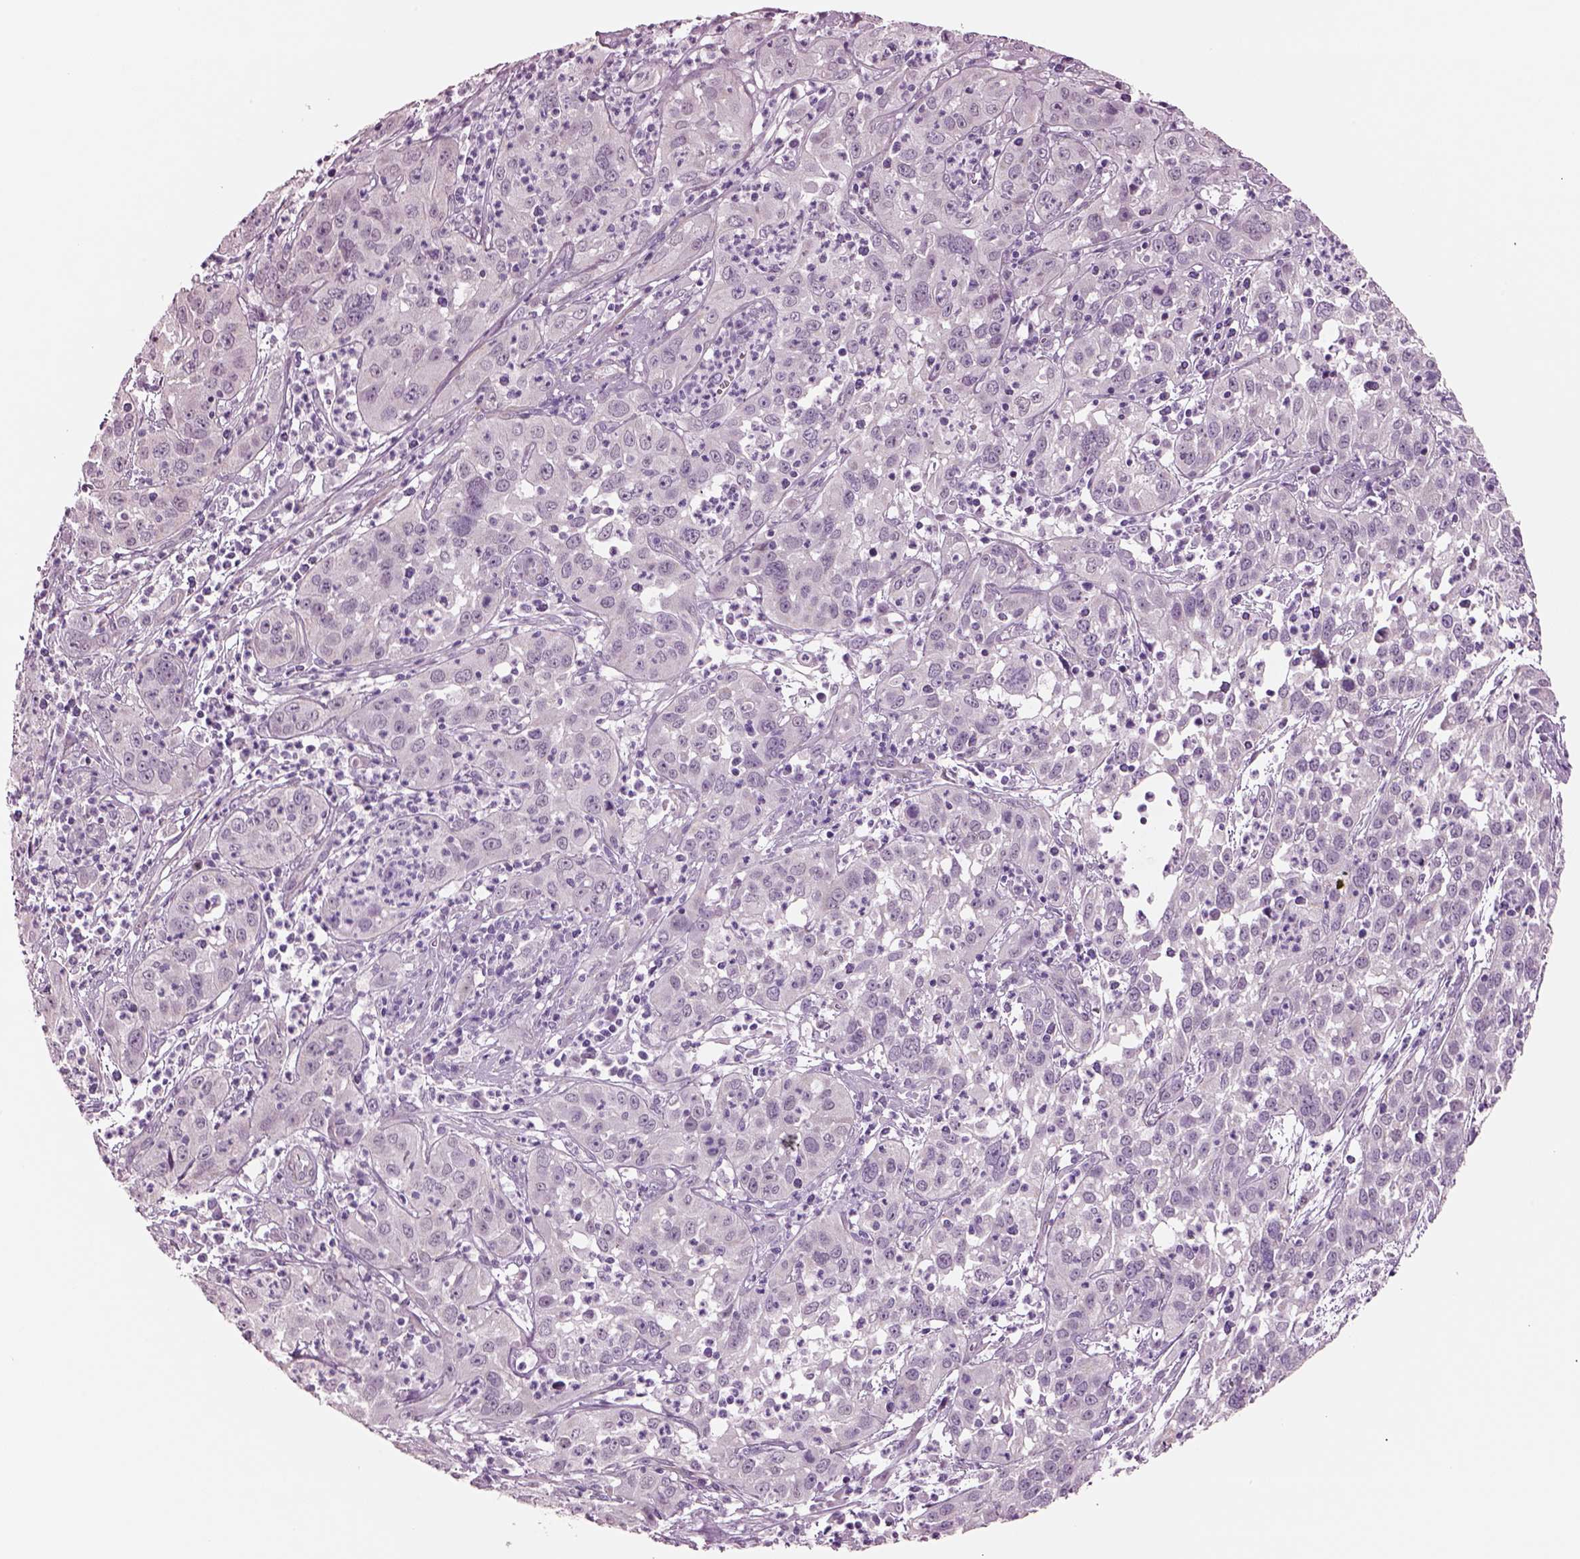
{"staining": {"intensity": "negative", "quantity": "none", "location": "none"}, "tissue": "cervical cancer", "cell_type": "Tumor cells", "image_type": "cancer", "snomed": [{"axis": "morphology", "description": "Squamous cell carcinoma, NOS"}, {"axis": "topography", "description": "Cervix"}], "caption": "Cervical cancer was stained to show a protein in brown. There is no significant positivity in tumor cells.", "gene": "SCML2", "patient": {"sex": "female", "age": 32}}